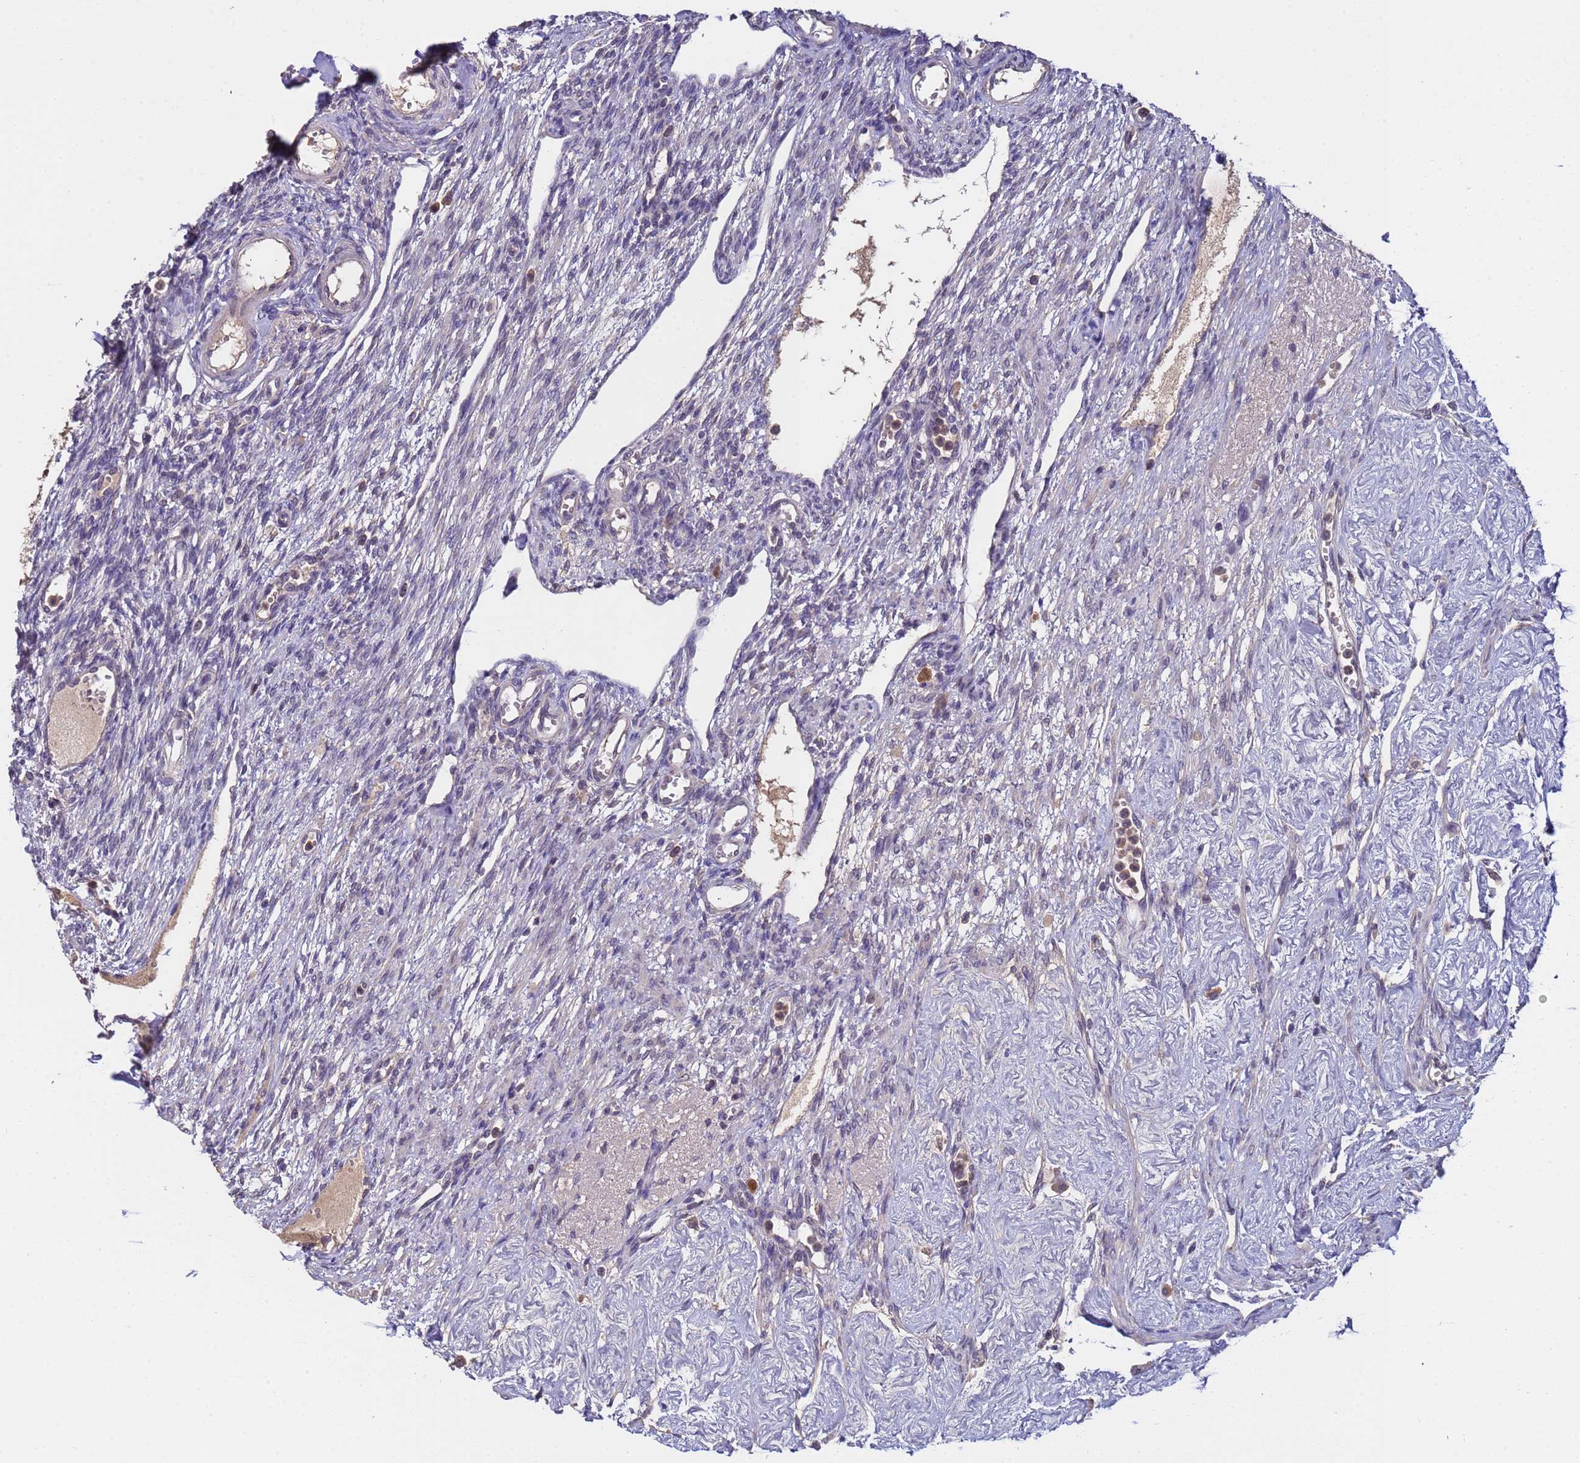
{"staining": {"intensity": "negative", "quantity": "none", "location": "none"}, "tissue": "ovary", "cell_type": "Ovarian stroma cells", "image_type": "normal", "snomed": [{"axis": "morphology", "description": "Normal tissue, NOS"}, {"axis": "morphology", "description": "Cyst, NOS"}, {"axis": "topography", "description": "Ovary"}], "caption": "This micrograph is of unremarkable ovary stained with IHC to label a protein in brown with the nuclei are counter-stained blue. There is no staining in ovarian stroma cells.", "gene": "ZNF248", "patient": {"sex": "female", "age": 33}}